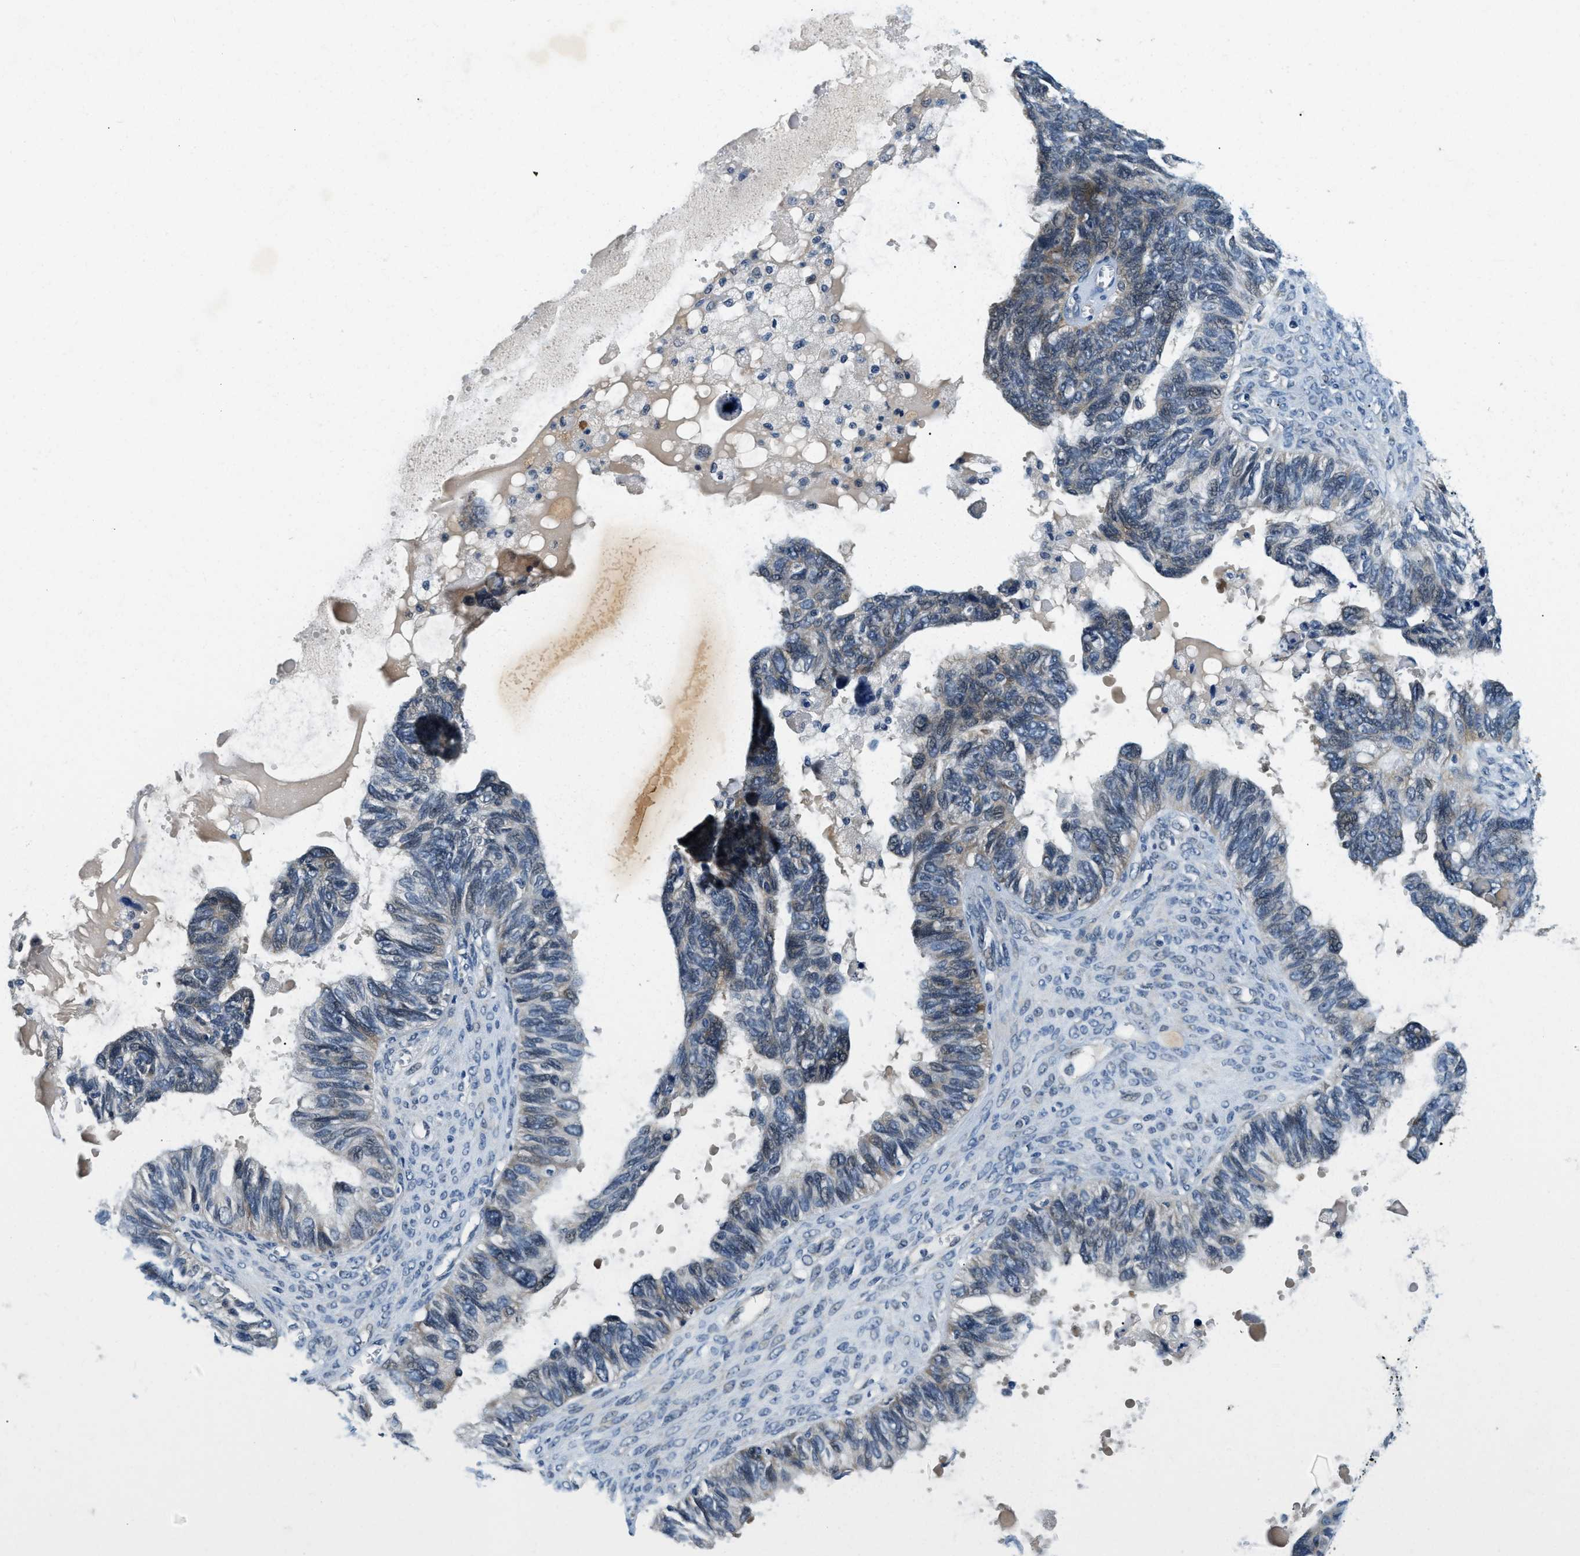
{"staining": {"intensity": "negative", "quantity": "none", "location": "none"}, "tissue": "ovarian cancer", "cell_type": "Tumor cells", "image_type": "cancer", "snomed": [{"axis": "morphology", "description": "Cystadenocarcinoma, serous, NOS"}, {"axis": "topography", "description": "Ovary"}], "caption": "IHC of ovarian cancer (serous cystadenocarcinoma) demonstrates no staining in tumor cells.", "gene": "YAE1", "patient": {"sex": "female", "age": 79}}